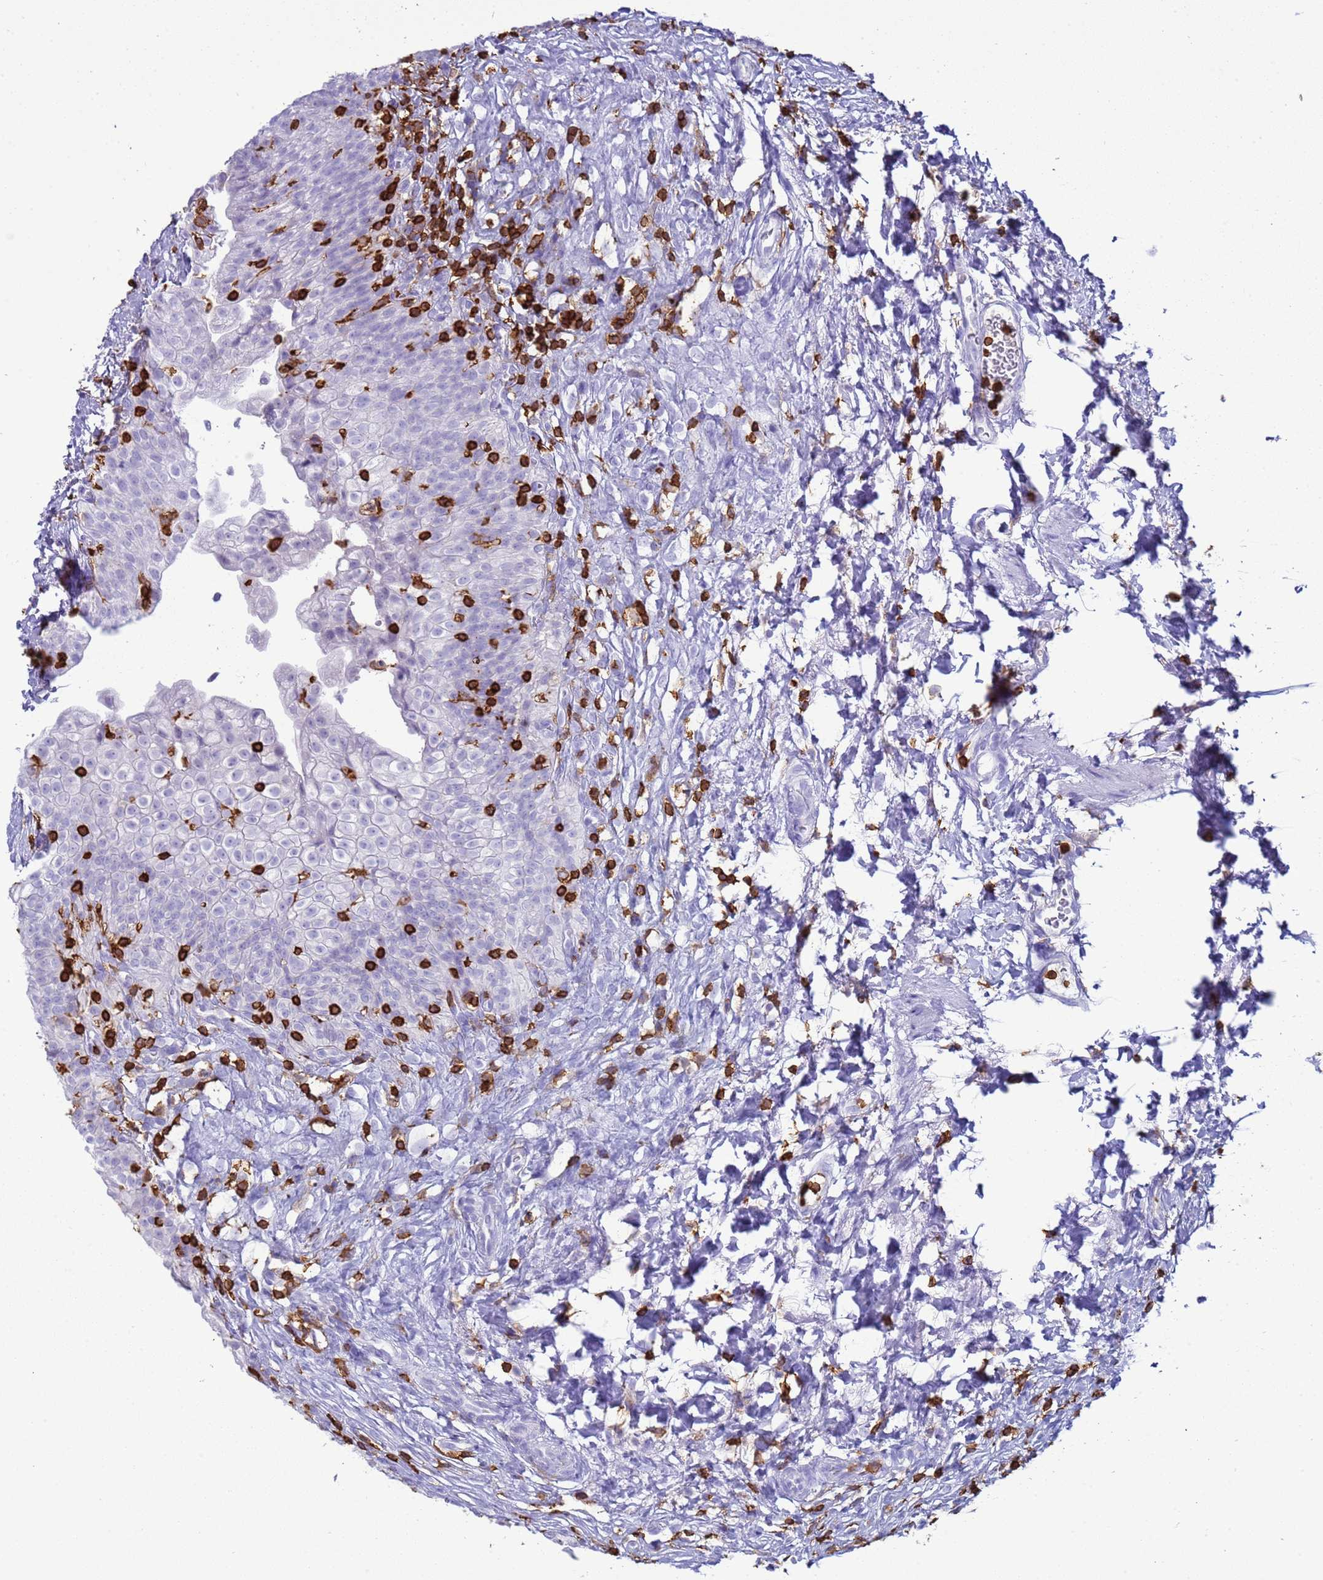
{"staining": {"intensity": "negative", "quantity": "none", "location": "none"}, "tissue": "urinary bladder", "cell_type": "Urothelial cells", "image_type": "normal", "snomed": [{"axis": "morphology", "description": "Normal tissue, NOS"}, {"axis": "topography", "description": "Urinary bladder"}], "caption": "Immunohistochemical staining of unremarkable urinary bladder displays no significant expression in urothelial cells.", "gene": "IRF5", "patient": {"sex": "male", "age": 55}}